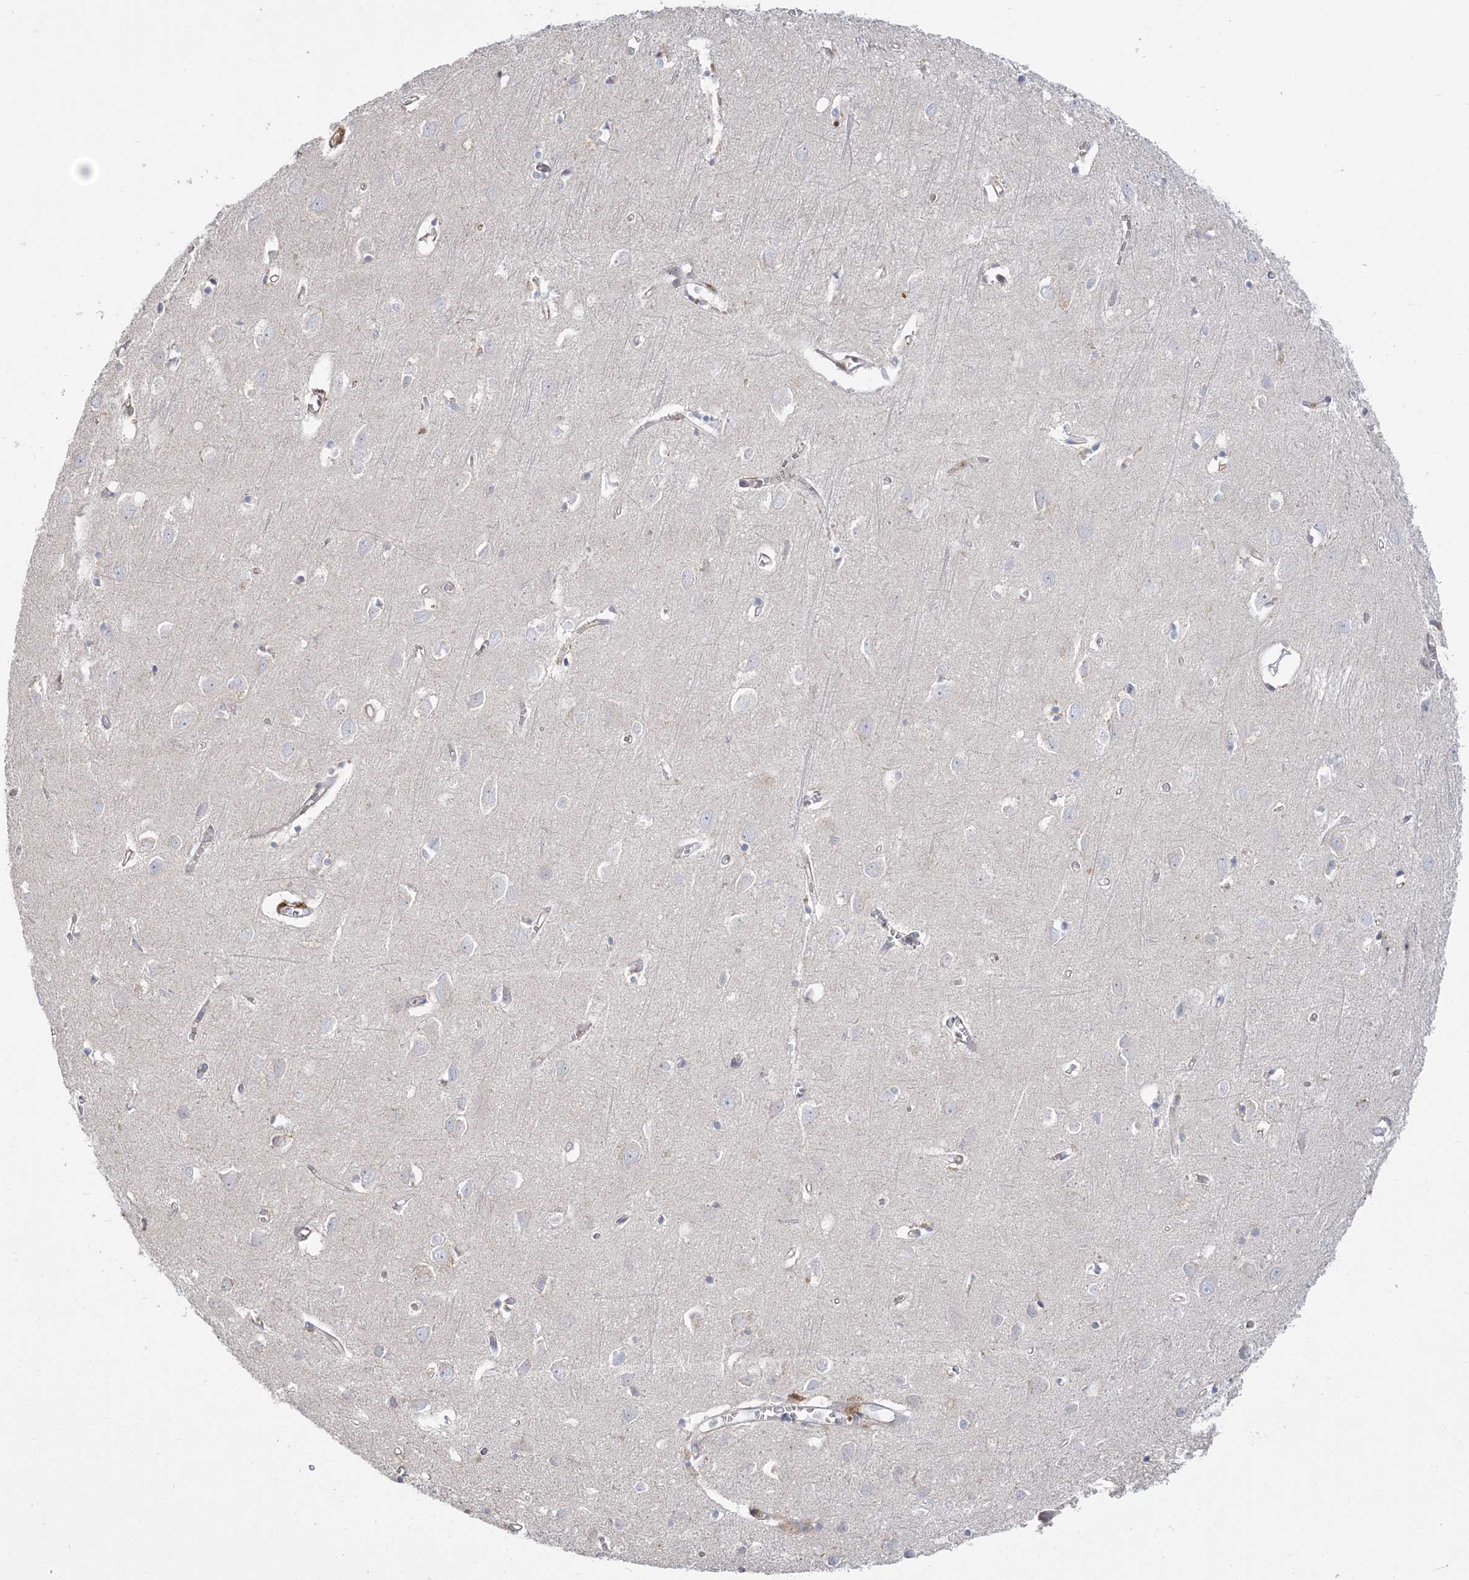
{"staining": {"intensity": "weak", "quantity": "25%-75%", "location": "cytoplasmic/membranous"}, "tissue": "cerebral cortex", "cell_type": "Endothelial cells", "image_type": "normal", "snomed": [{"axis": "morphology", "description": "Normal tissue, NOS"}, {"axis": "topography", "description": "Cerebral cortex"}], "caption": "Cerebral cortex stained with DAB (3,3'-diaminobenzidine) IHC displays low levels of weak cytoplasmic/membranous staining in about 25%-75% of endothelial cells.", "gene": "HAAO", "patient": {"sex": "female", "age": 64}}